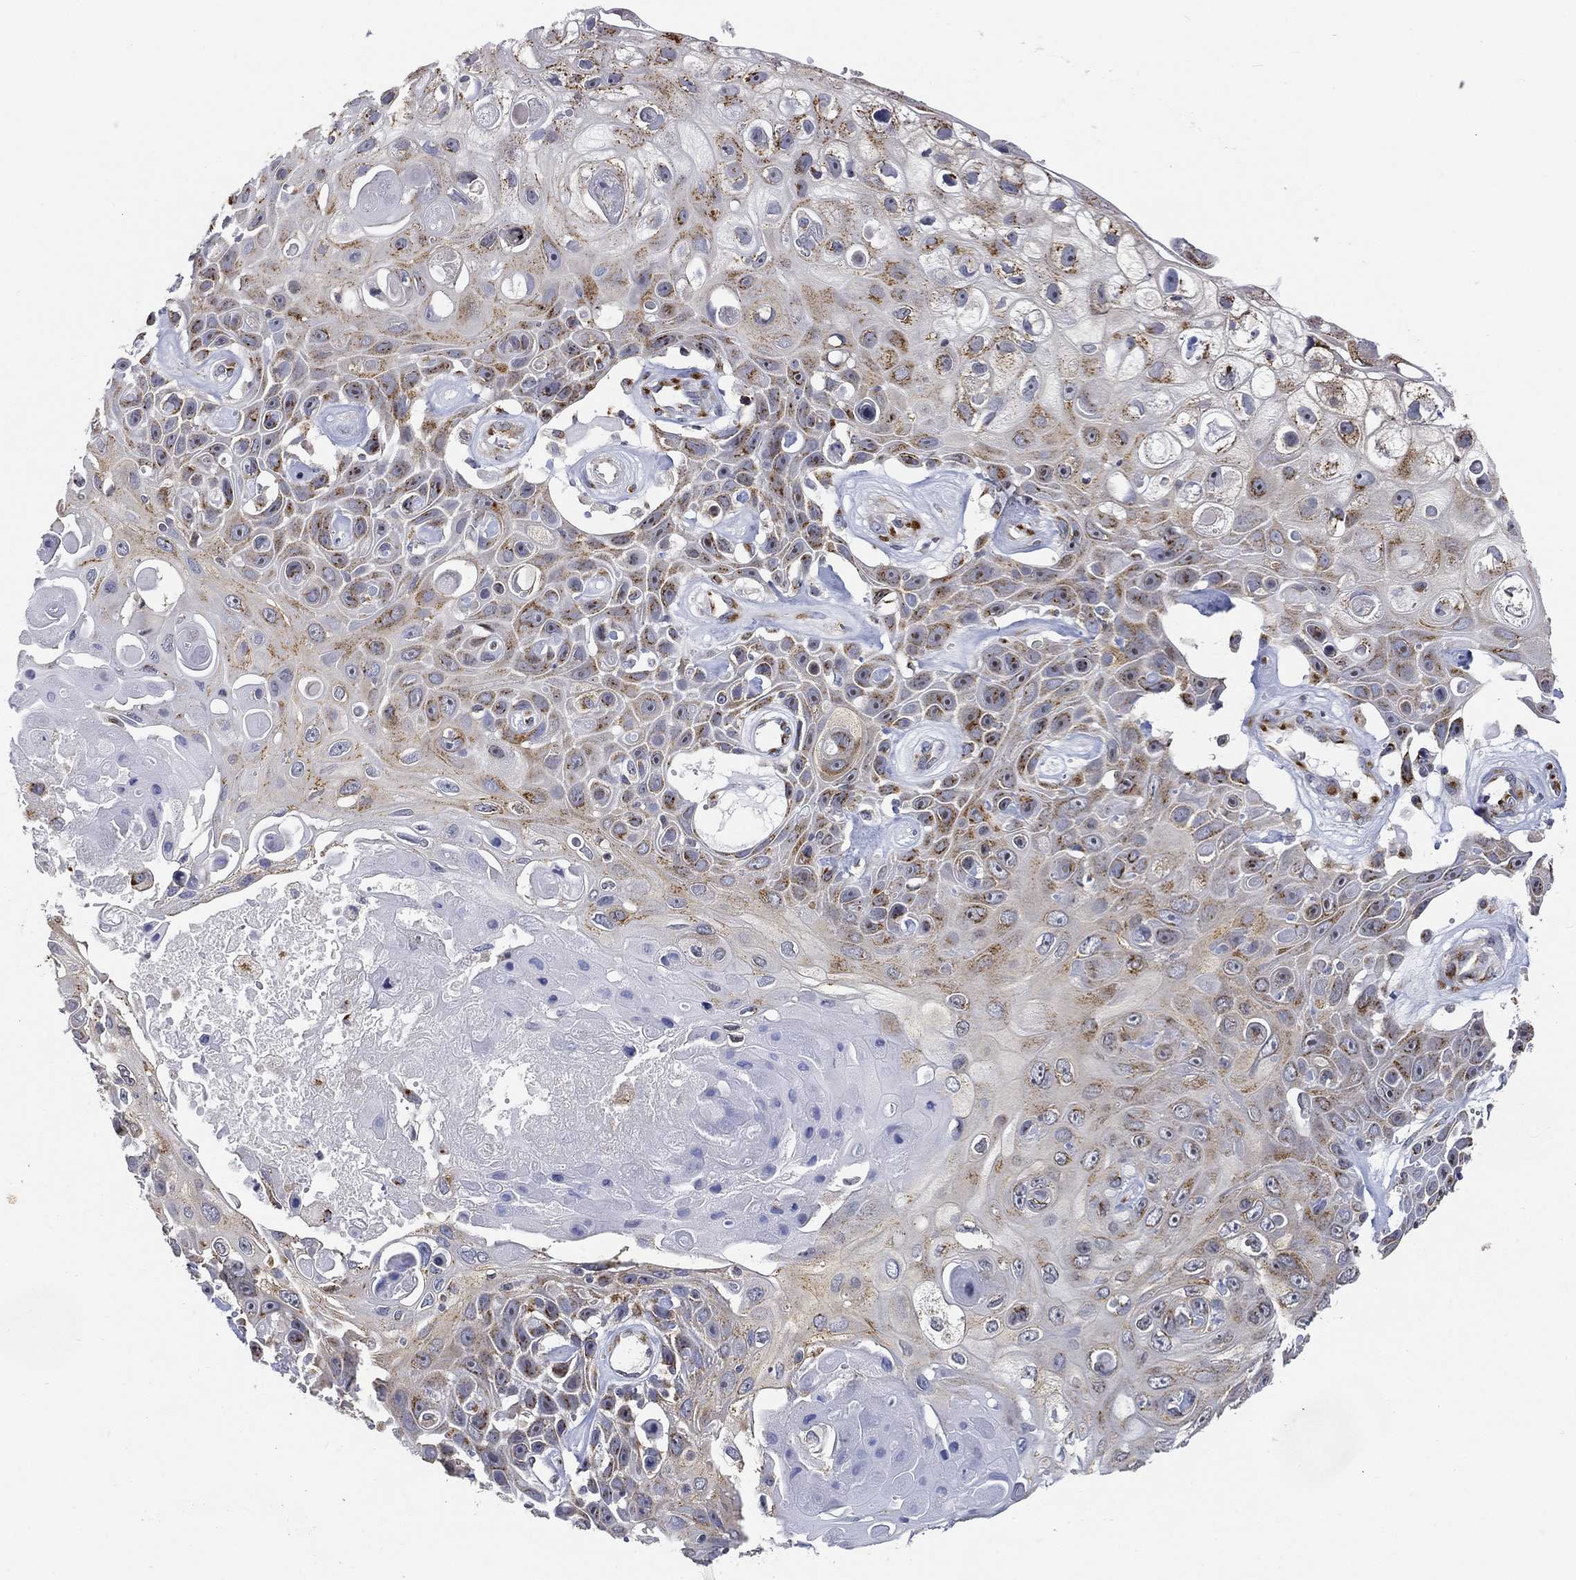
{"staining": {"intensity": "moderate", "quantity": "25%-75%", "location": "cytoplasmic/membranous"}, "tissue": "skin cancer", "cell_type": "Tumor cells", "image_type": "cancer", "snomed": [{"axis": "morphology", "description": "Squamous cell carcinoma, NOS"}, {"axis": "topography", "description": "Skin"}], "caption": "Protein expression by immunohistochemistry displays moderate cytoplasmic/membranous positivity in approximately 25%-75% of tumor cells in skin squamous cell carcinoma.", "gene": "TICAM1", "patient": {"sex": "male", "age": 82}}